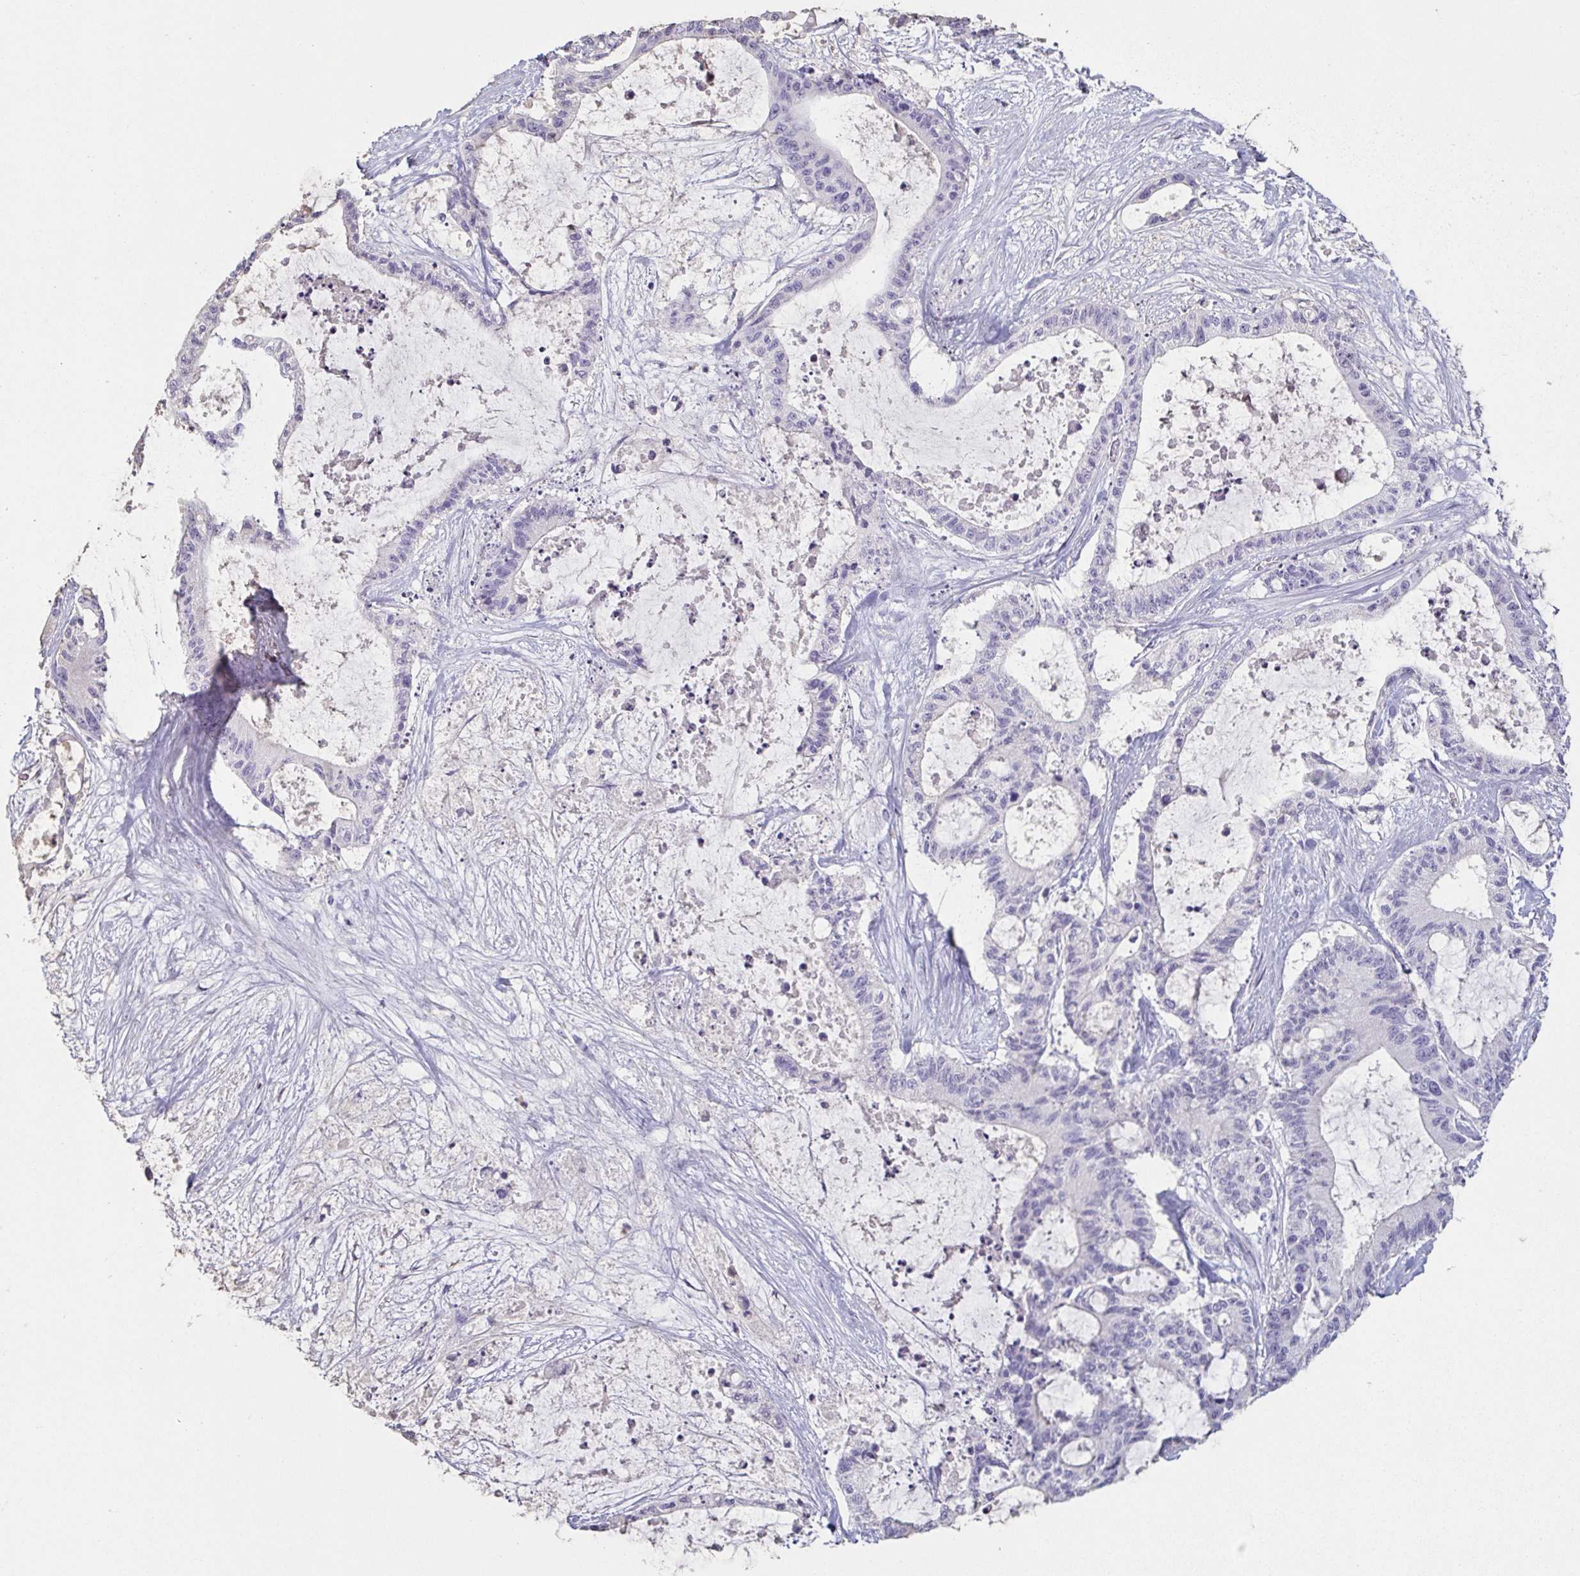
{"staining": {"intensity": "negative", "quantity": "none", "location": "none"}, "tissue": "liver cancer", "cell_type": "Tumor cells", "image_type": "cancer", "snomed": [{"axis": "morphology", "description": "Normal tissue, NOS"}, {"axis": "morphology", "description": "Cholangiocarcinoma"}, {"axis": "topography", "description": "Liver"}, {"axis": "topography", "description": "Peripheral nerve tissue"}], "caption": "Liver cancer was stained to show a protein in brown. There is no significant positivity in tumor cells.", "gene": "BPIFA2", "patient": {"sex": "female", "age": 73}}